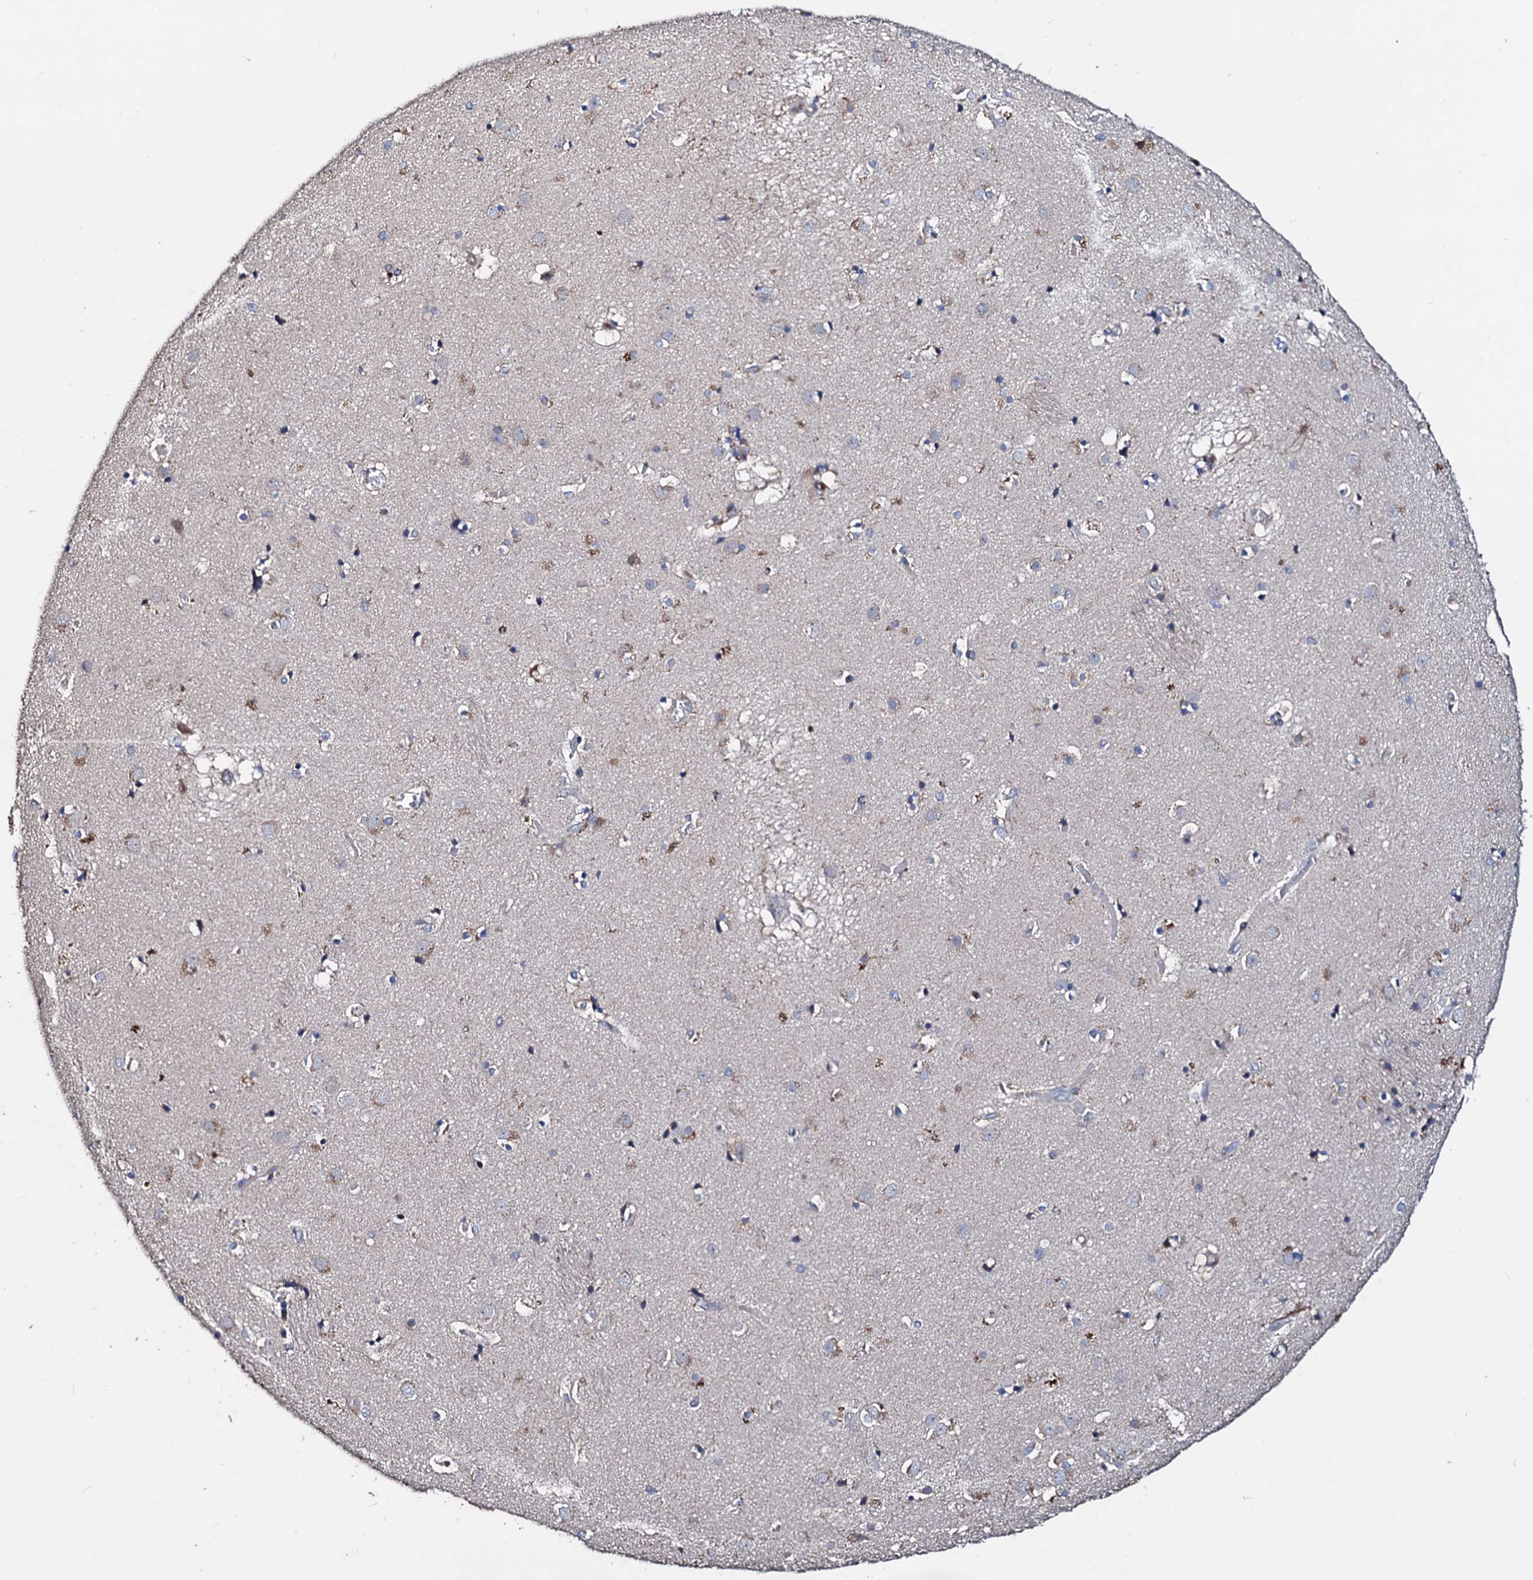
{"staining": {"intensity": "weak", "quantity": "<25%", "location": "cytoplasmic/membranous"}, "tissue": "caudate", "cell_type": "Glial cells", "image_type": "normal", "snomed": [{"axis": "morphology", "description": "Normal tissue, NOS"}, {"axis": "topography", "description": "Lateral ventricle wall"}], "caption": "The micrograph exhibits no significant expression in glial cells of caudate.", "gene": "AKAP11", "patient": {"sex": "male", "age": 70}}